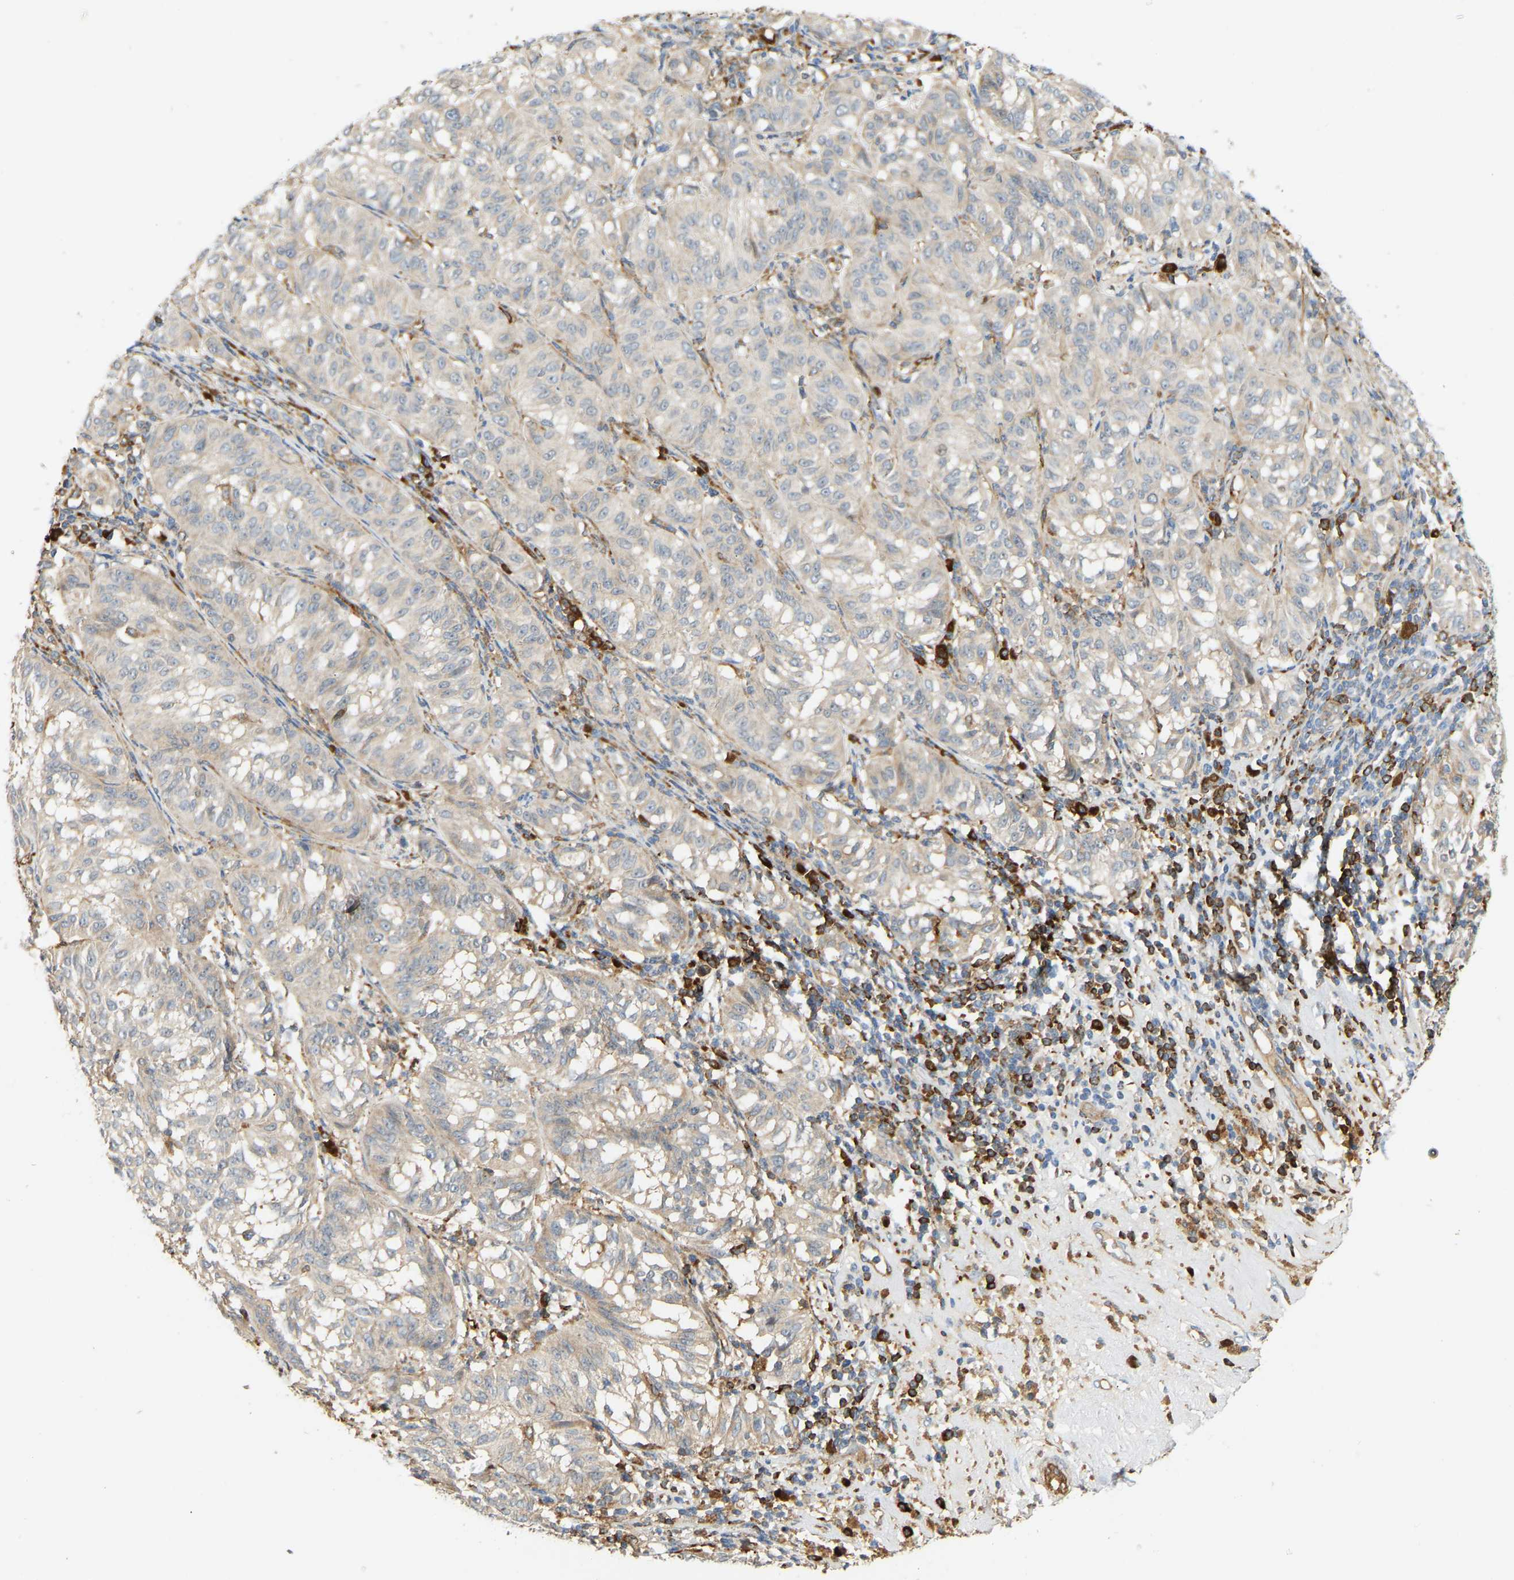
{"staining": {"intensity": "negative", "quantity": "none", "location": "none"}, "tissue": "melanoma", "cell_type": "Tumor cells", "image_type": "cancer", "snomed": [{"axis": "morphology", "description": "Malignant melanoma, NOS"}, {"axis": "topography", "description": "Skin"}], "caption": "Immunohistochemical staining of melanoma exhibits no significant staining in tumor cells. (DAB IHC visualized using brightfield microscopy, high magnification).", "gene": "PLCG2", "patient": {"sex": "female", "age": 72}}